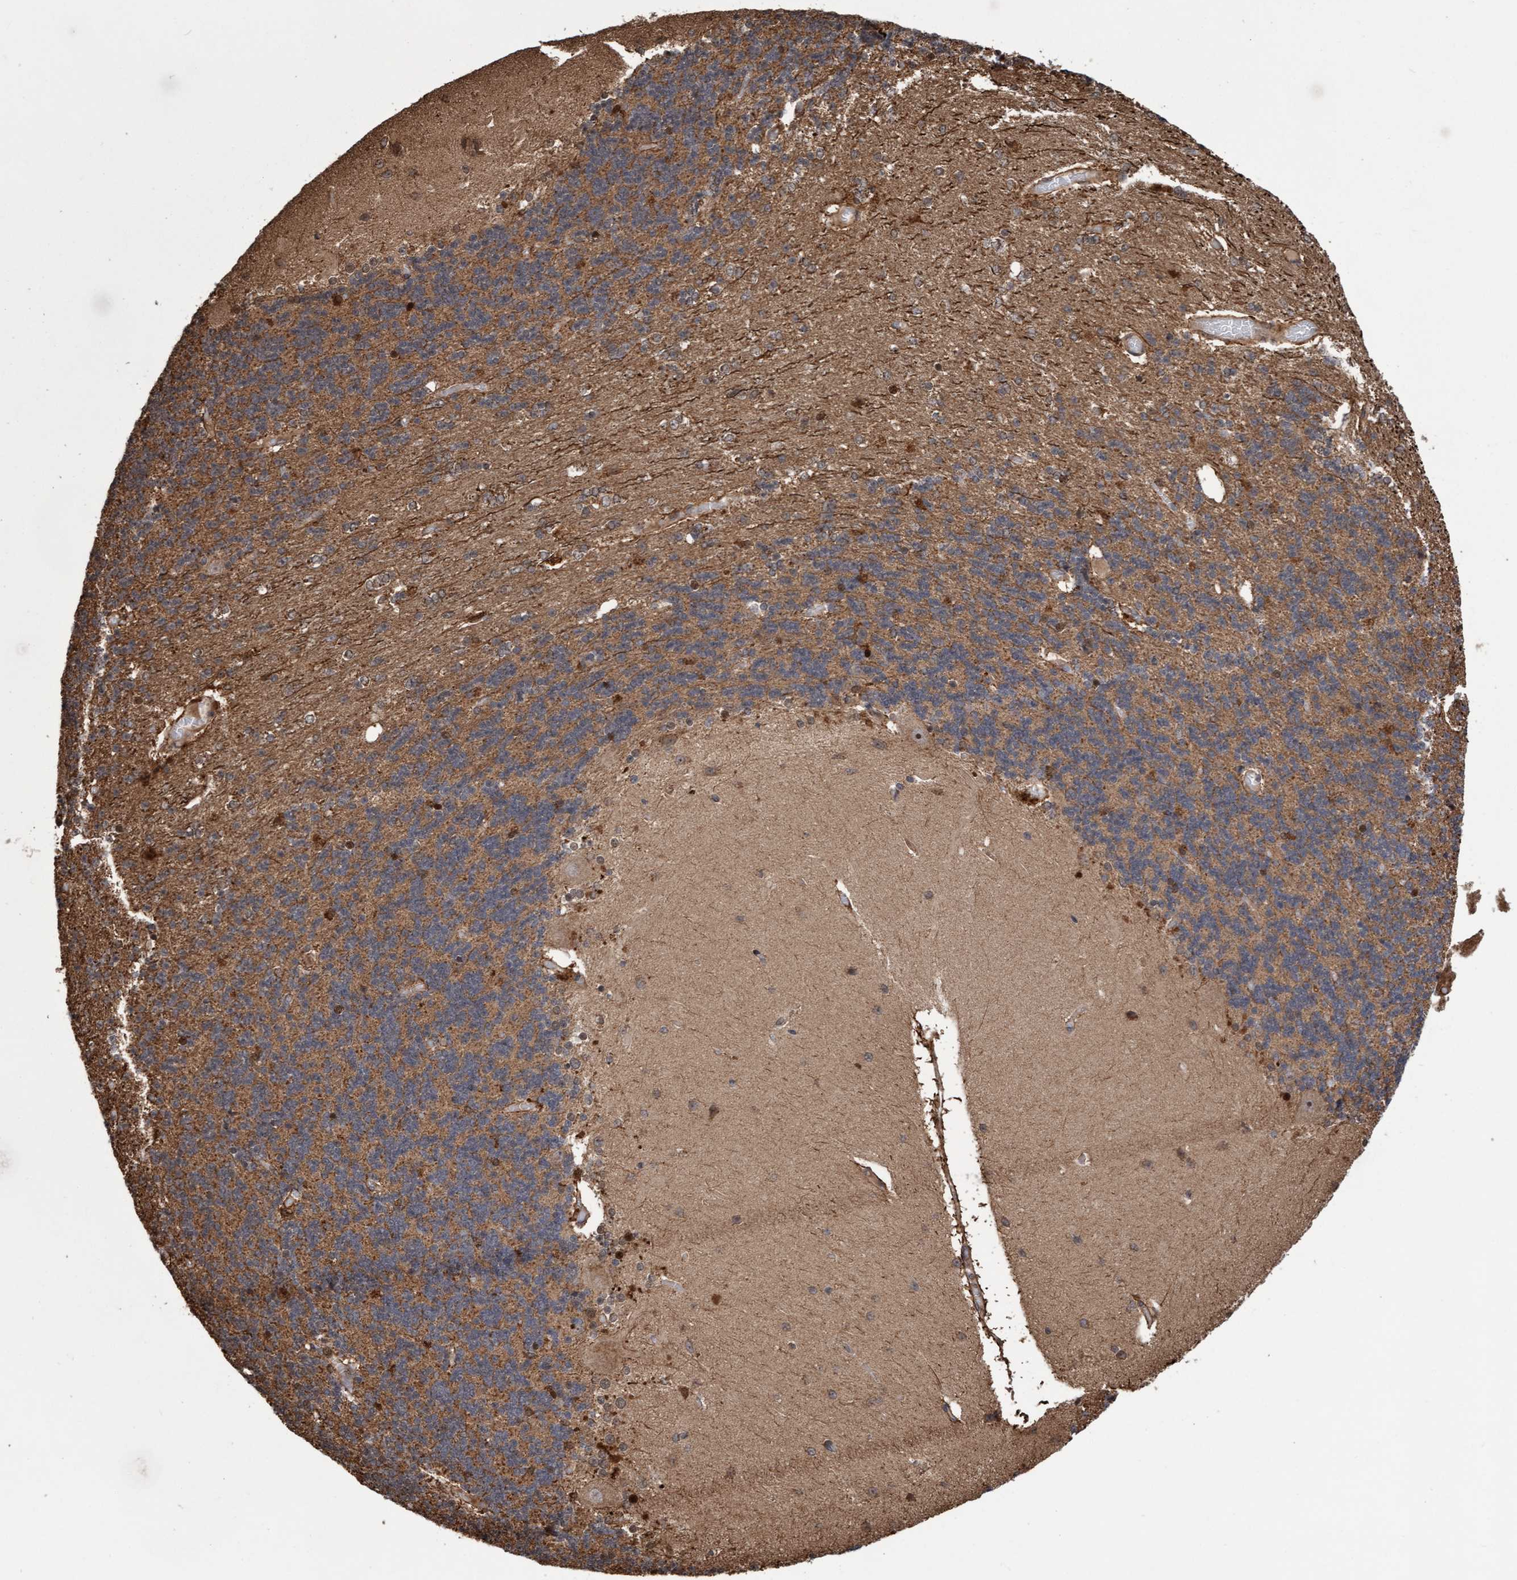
{"staining": {"intensity": "moderate", "quantity": ">75%", "location": "cytoplasmic/membranous"}, "tissue": "cerebellum", "cell_type": "Cells in granular layer", "image_type": "normal", "snomed": [{"axis": "morphology", "description": "Normal tissue, NOS"}, {"axis": "topography", "description": "Cerebellum"}], "caption": "A brown stain shows moderate cytoplasmic/membranous positivity of a protein in cells in granular layer of normal human cerebellum.", "gene": "PECR", "patient": {"sex": "female", "age": 54}}